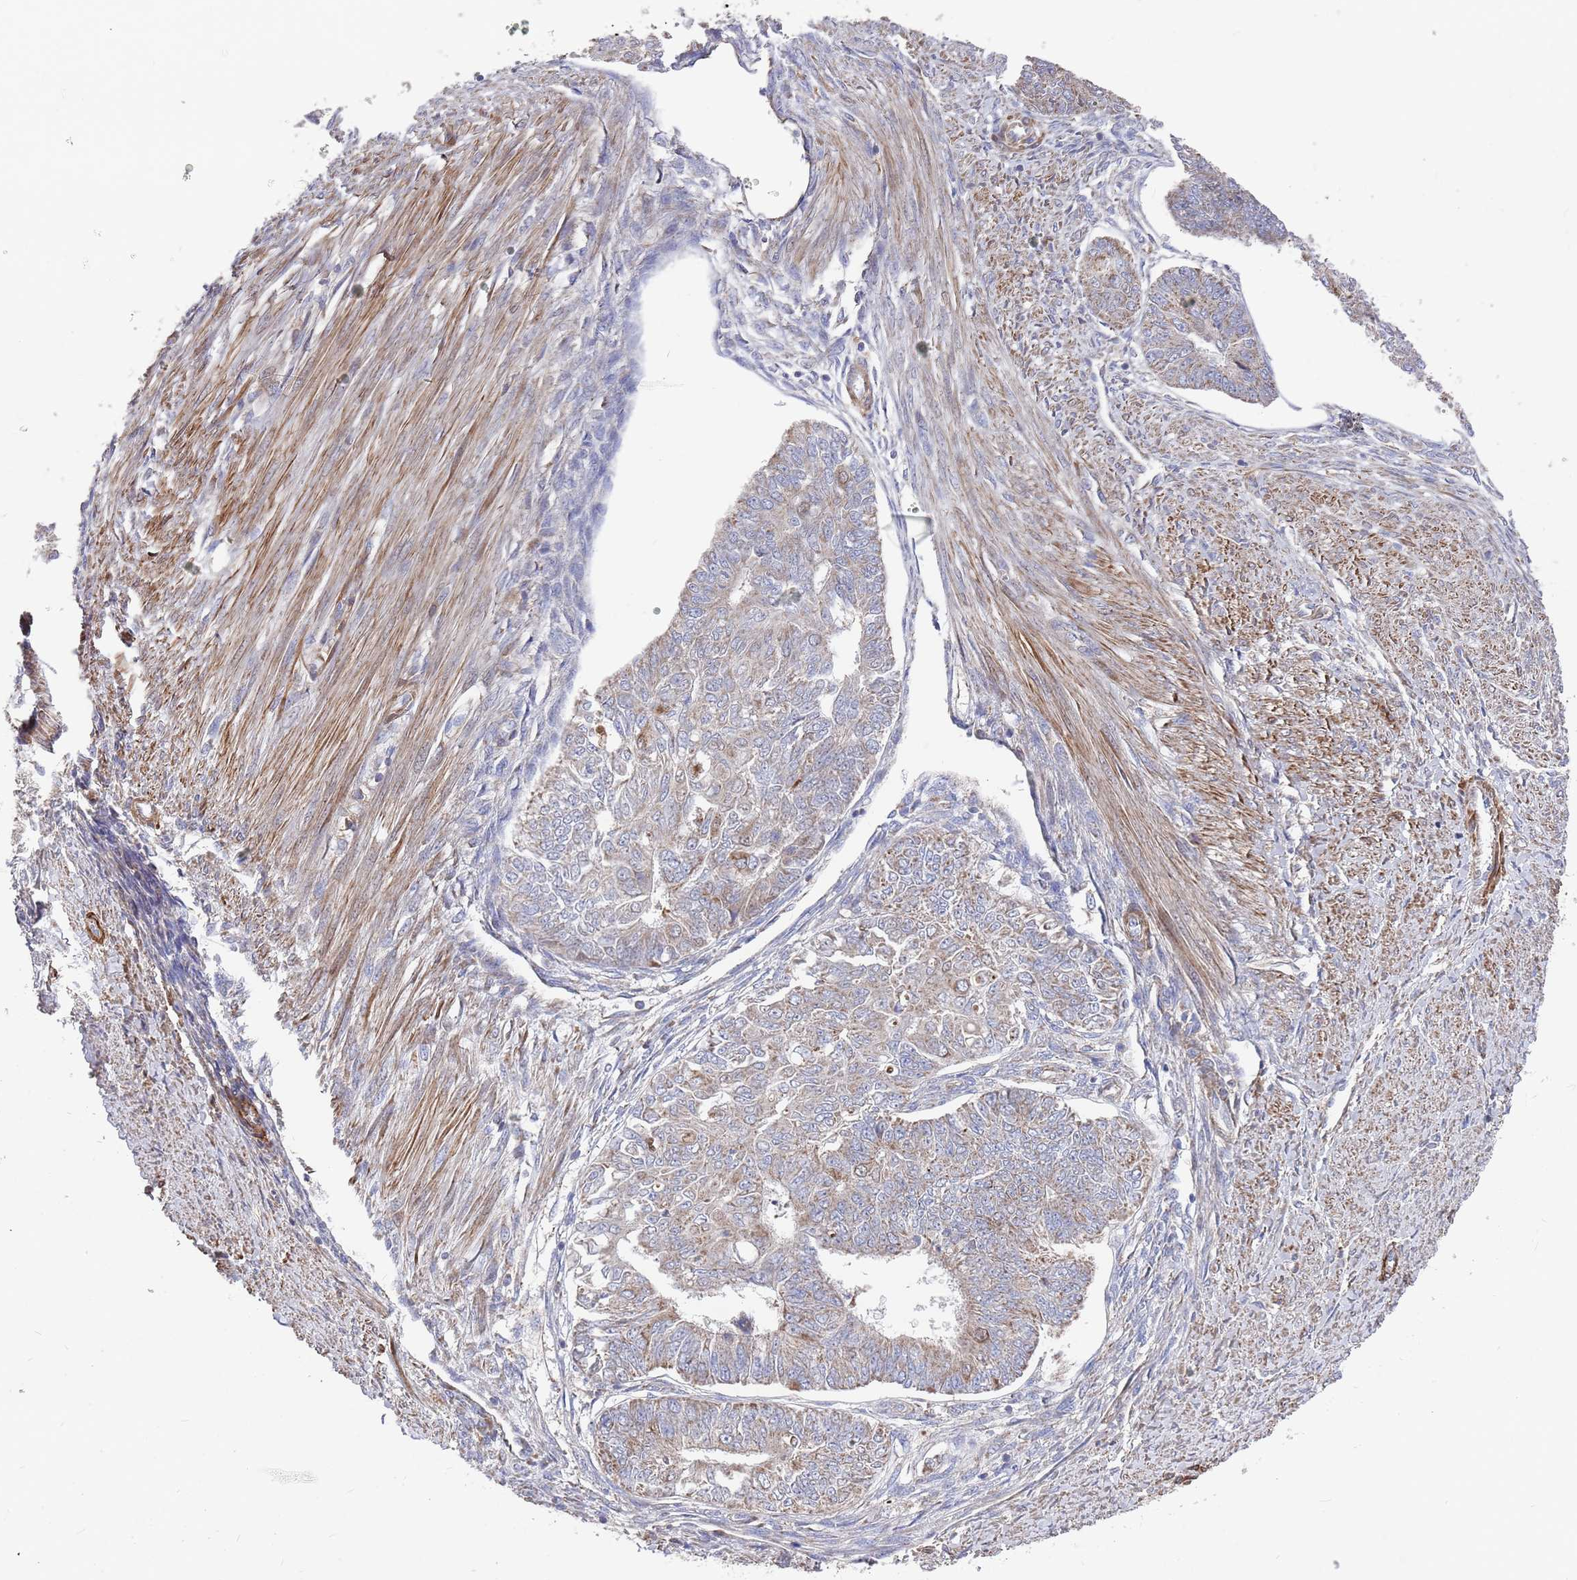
{"staining": {"intensity": "moderate", "quantity": "25%-75%", "location": "cytoplasmic/membranous"}, "tissue": "endometrial cancer", "cell_type": "Tumor cells", "image_type": "cancer", "snomed": [{"axis": "morphology", "description": "Adenocarcinoma, NOS"}, {"axis": "topography", "description": "Endometrium"}], "caption": "Endometrial cancer tissue demonstrates moderate cytoplasmic/membranous staining in about 25%-75% of tumor cells, visualized by immunohistochemistry.", "gene": "WDFY3", "patient": {"sex": "female", "age": 32}}